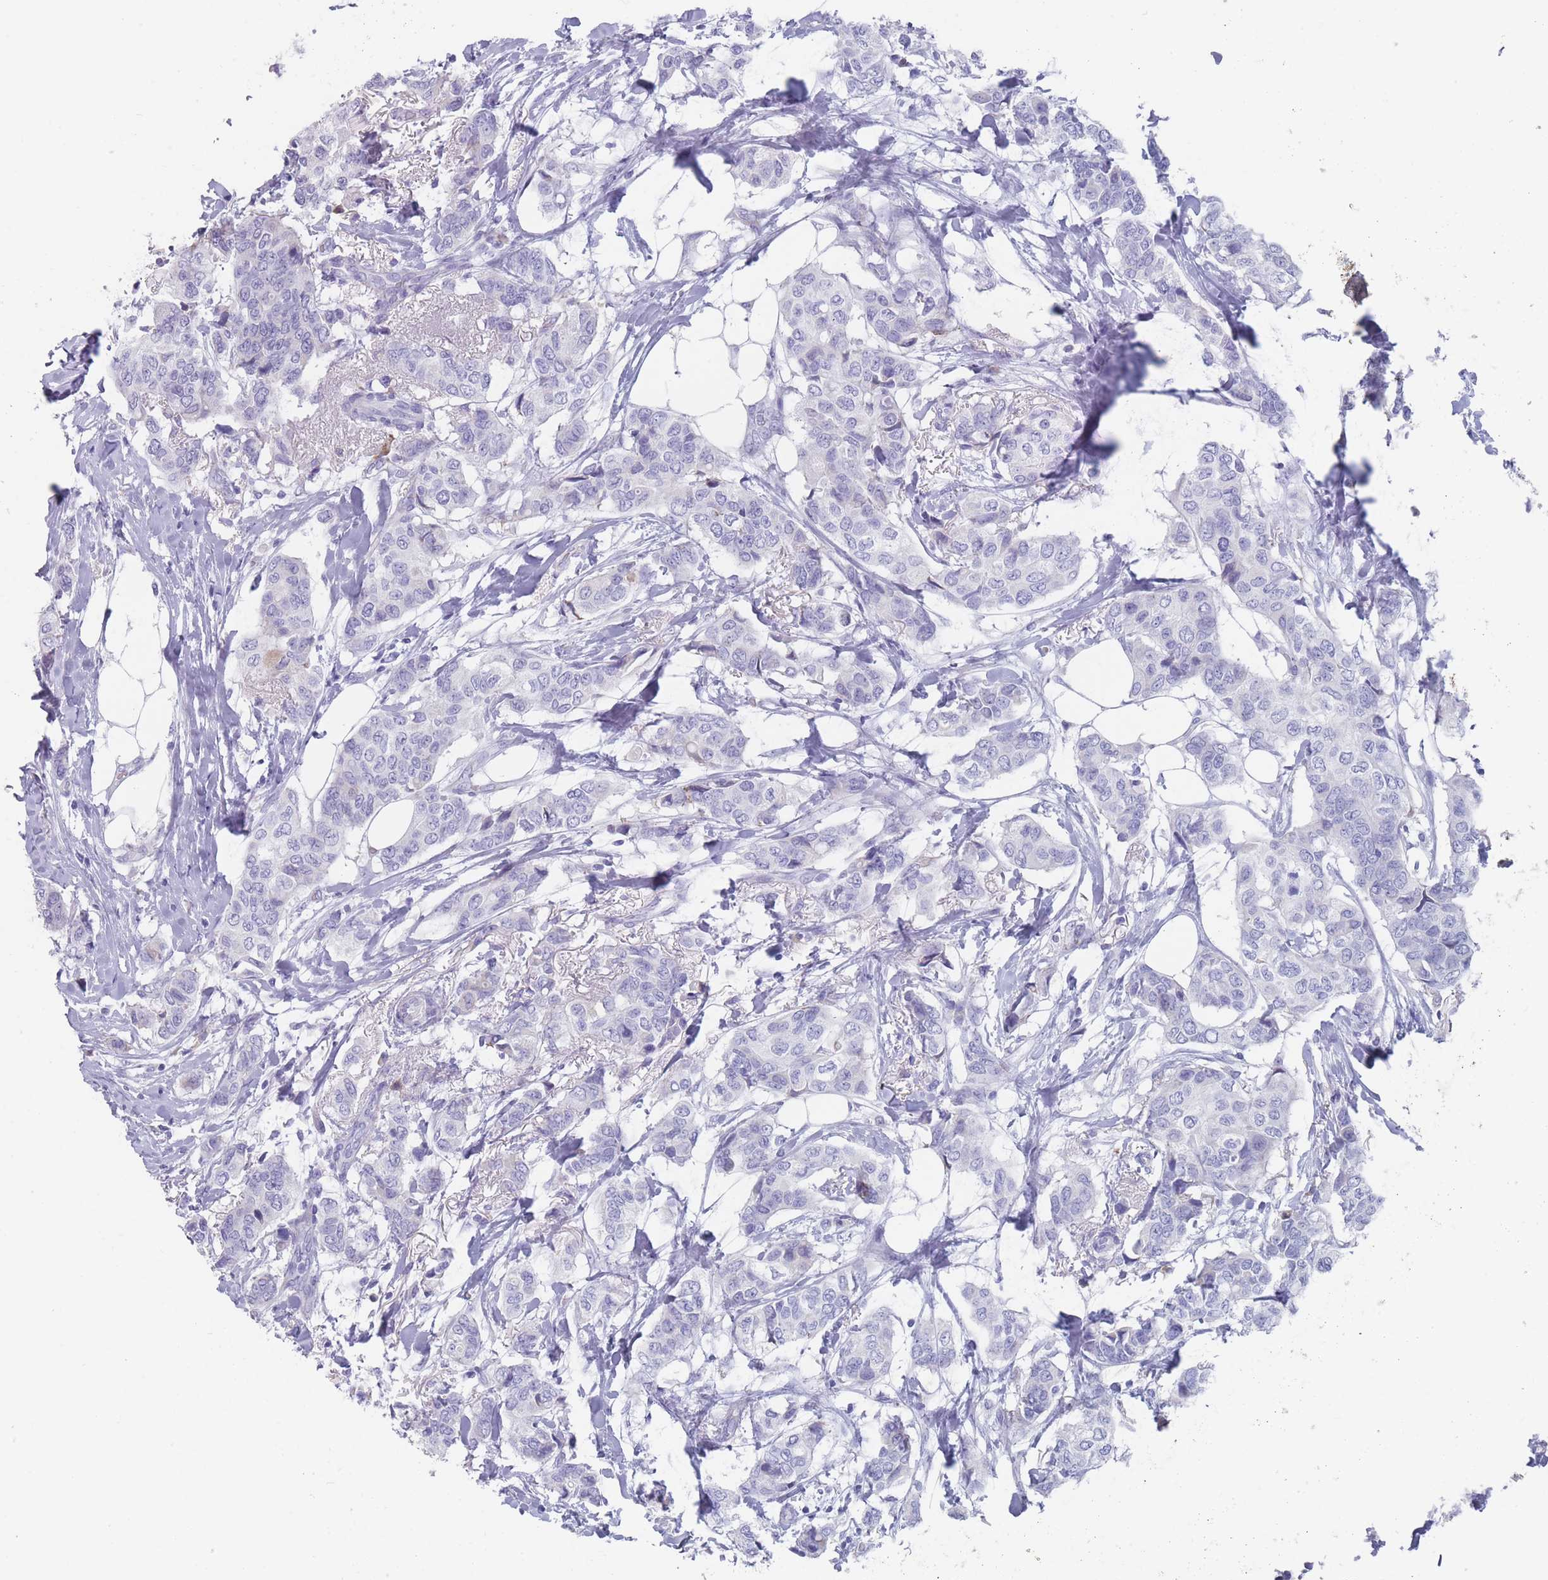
{"staining": {"intensity": "negative", "quantity": "none", "location": "none"}, "tissue": "breast cancer", "cell_type": "Tumor cells", "image_type": "cancer", "snomed": [{"axis": "morphology", "description": "Lobular carcinoma"}, {"axis": "topography", "description": "Breast"}], "caption": "High power microscopy image of an IHC histopathology image of breast cancer, revealing no significant positivity in tumor cells.", "gene": "ST8SIA5", "patient": {"sex": "female", "age": 51}}